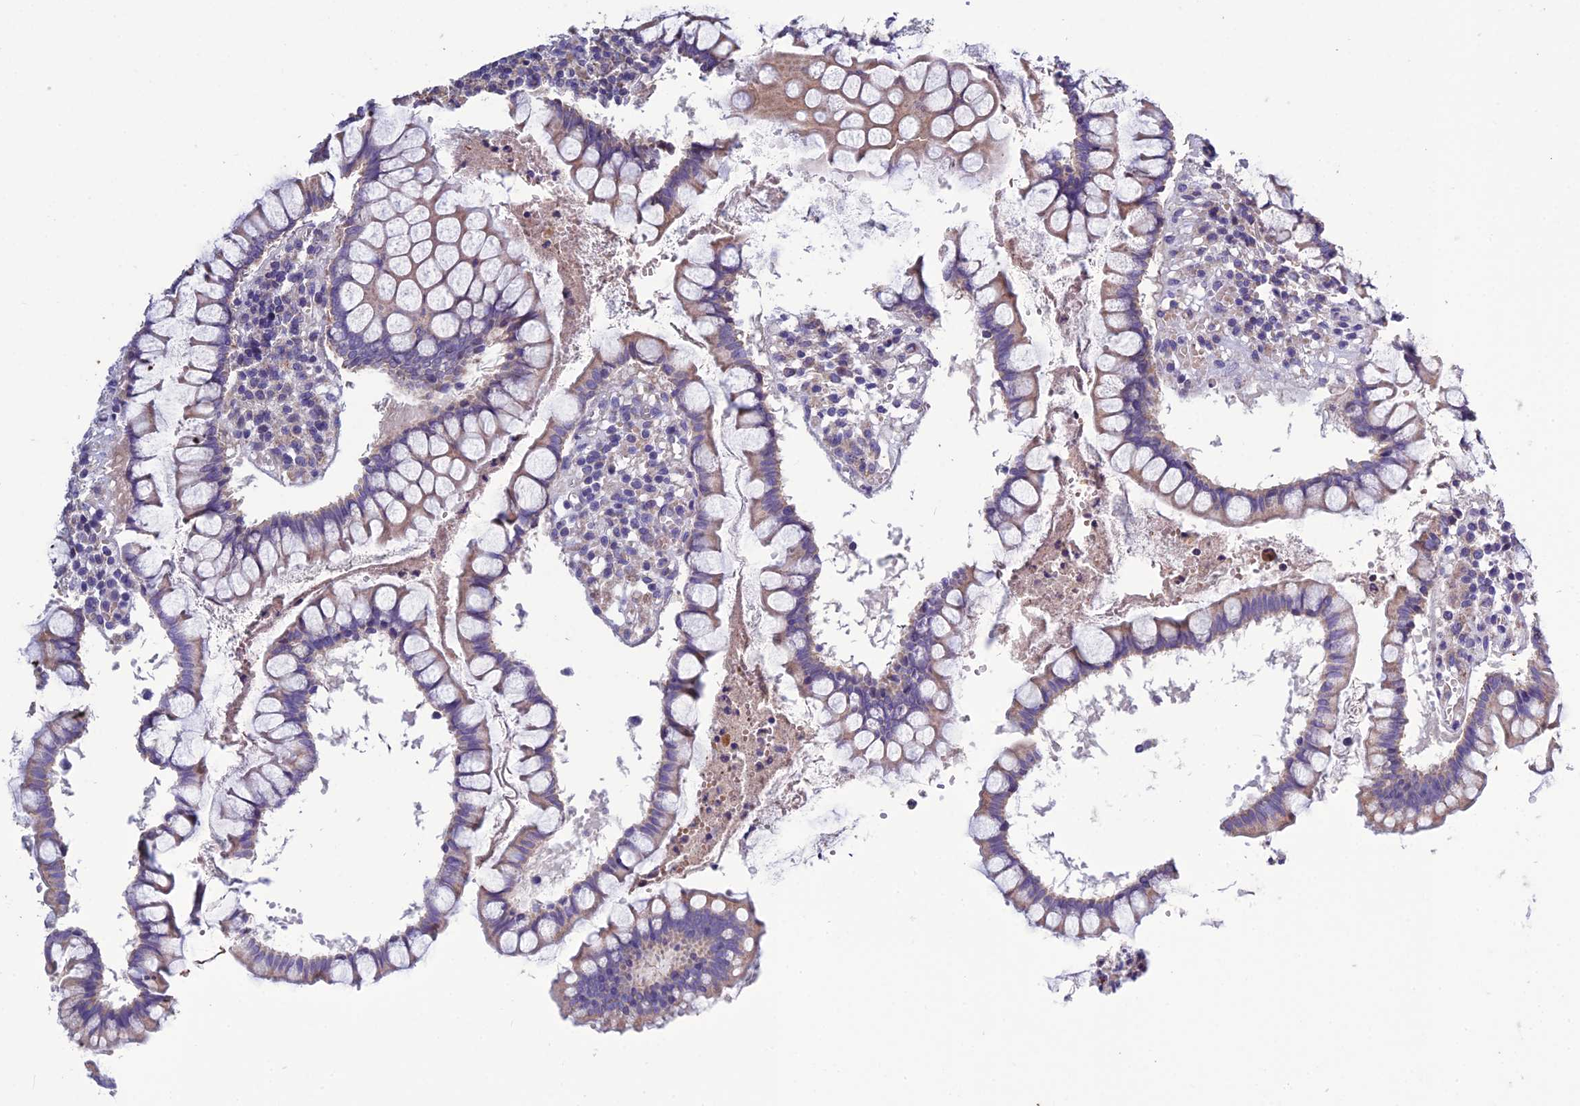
{"staining": {"intensity": "negative", "quantity": "none", "location": "none"}, "tissue": "colon", "cell_type": "Endothelial cells", "image_type": "normal", "snomed": [{"axis": "morphology", "description": "Normal tissue, NOS"}, {"axis": "morphology", "description": "Adenocarcinoma, NOS"}, {"axis": "topography", "description": "Colon"}], "caption": "Immunohistochemistry (IHC) image of benign colon: colon stained with DAB exhibits no significant protein expression in endothelial cells. Nuclei are stained in blue.", "gene": "BHMT2", "patient": {"sex": "female", "age": 55}}